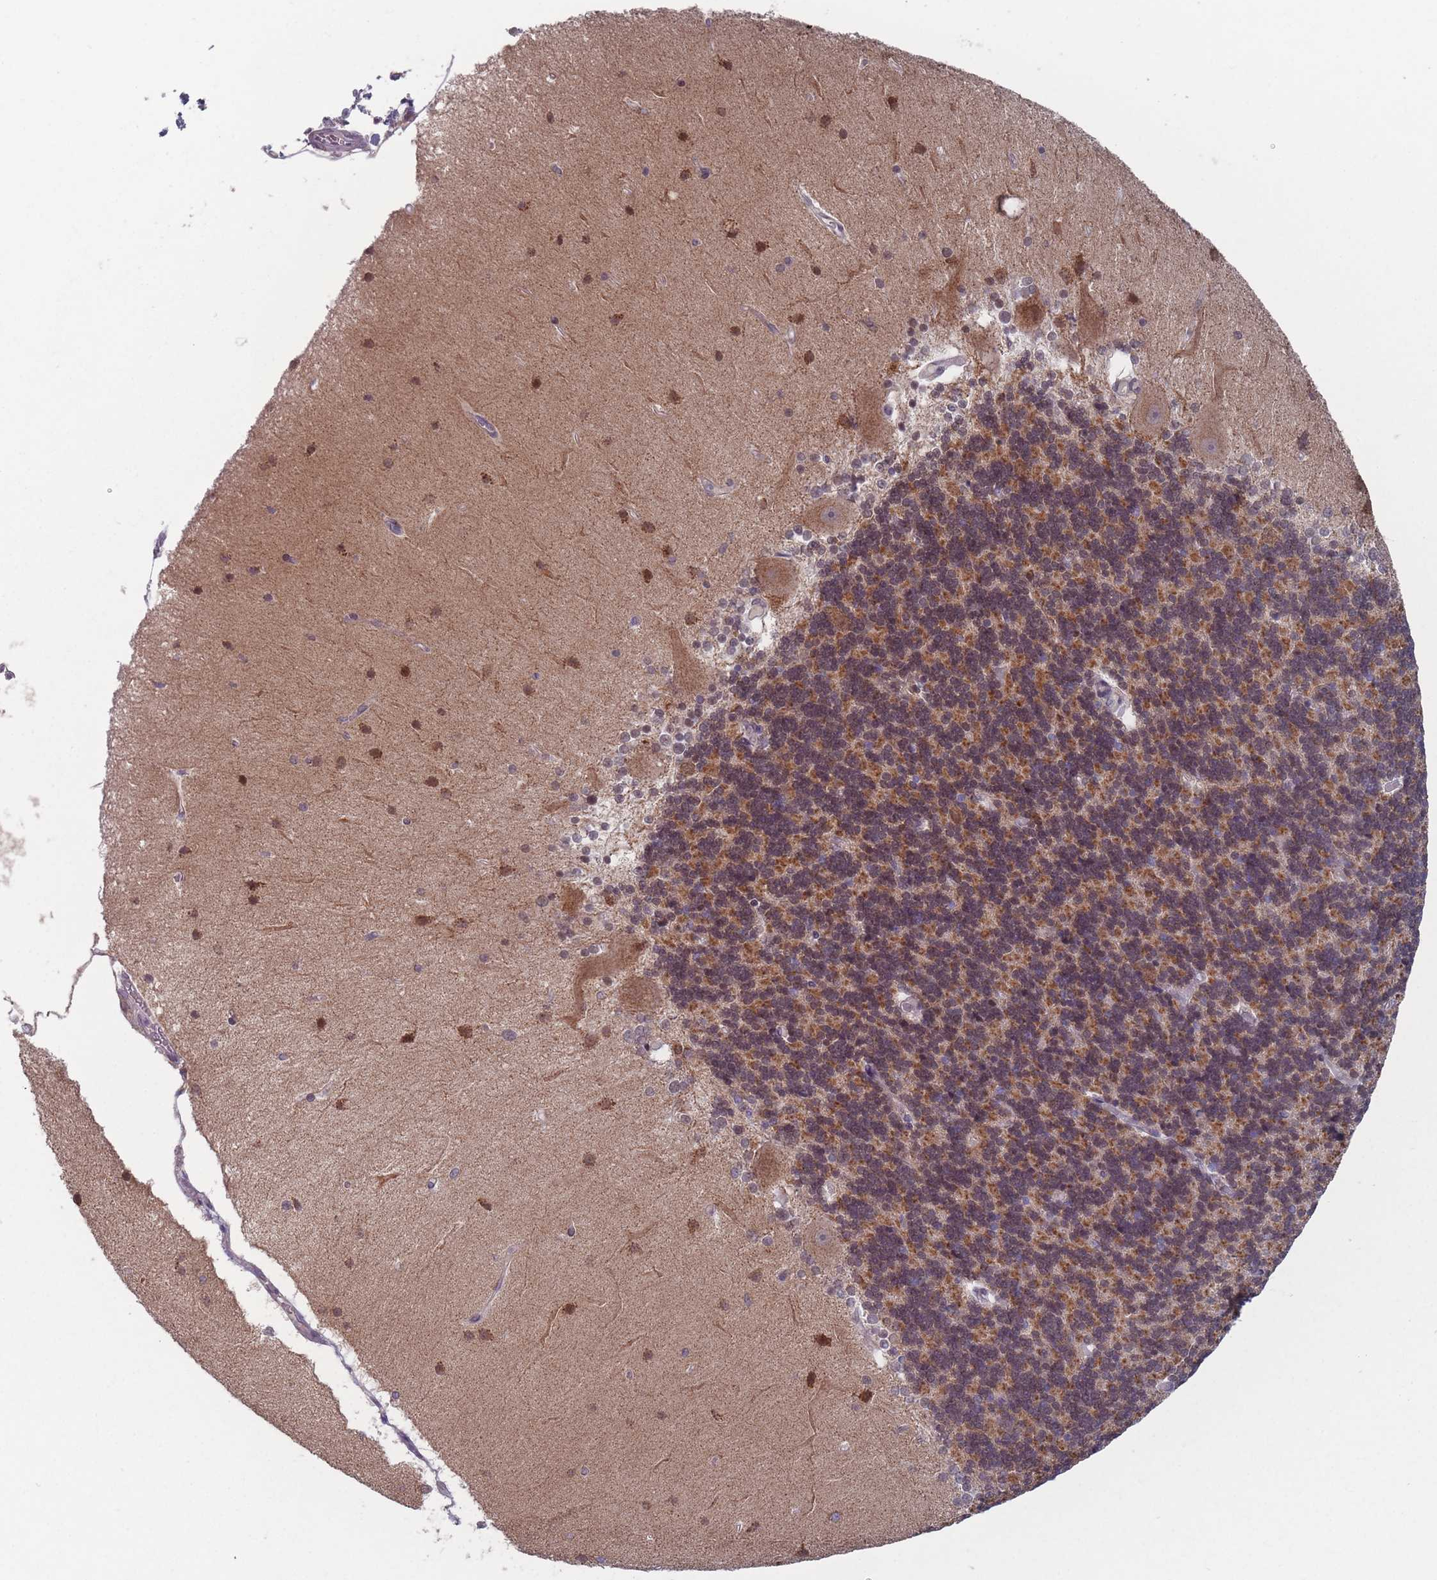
{"staining": {"intensity": "moderate", "quantity": "25%-75%", "location": "cytoplasmic/membranous"}, "tissue": "cerebellum", "cell_type": "Cells in granular layer", "image_type": "normal", "snomed": [{"axis": "morphology", "description": "Normal tissue, NOS"}, {"axis": "topography", "description": "Cerebellum"}], "caption": "IHC micrograph of unremarkable human cerebellum stained for a protein (brown), which reveals medium levels of moderate cytoplasmic/membranous expression in approximately 25%-75% of cells in granular layer.", "gene": "PEX7", "patient": {"sex": "female", "age": 54}}